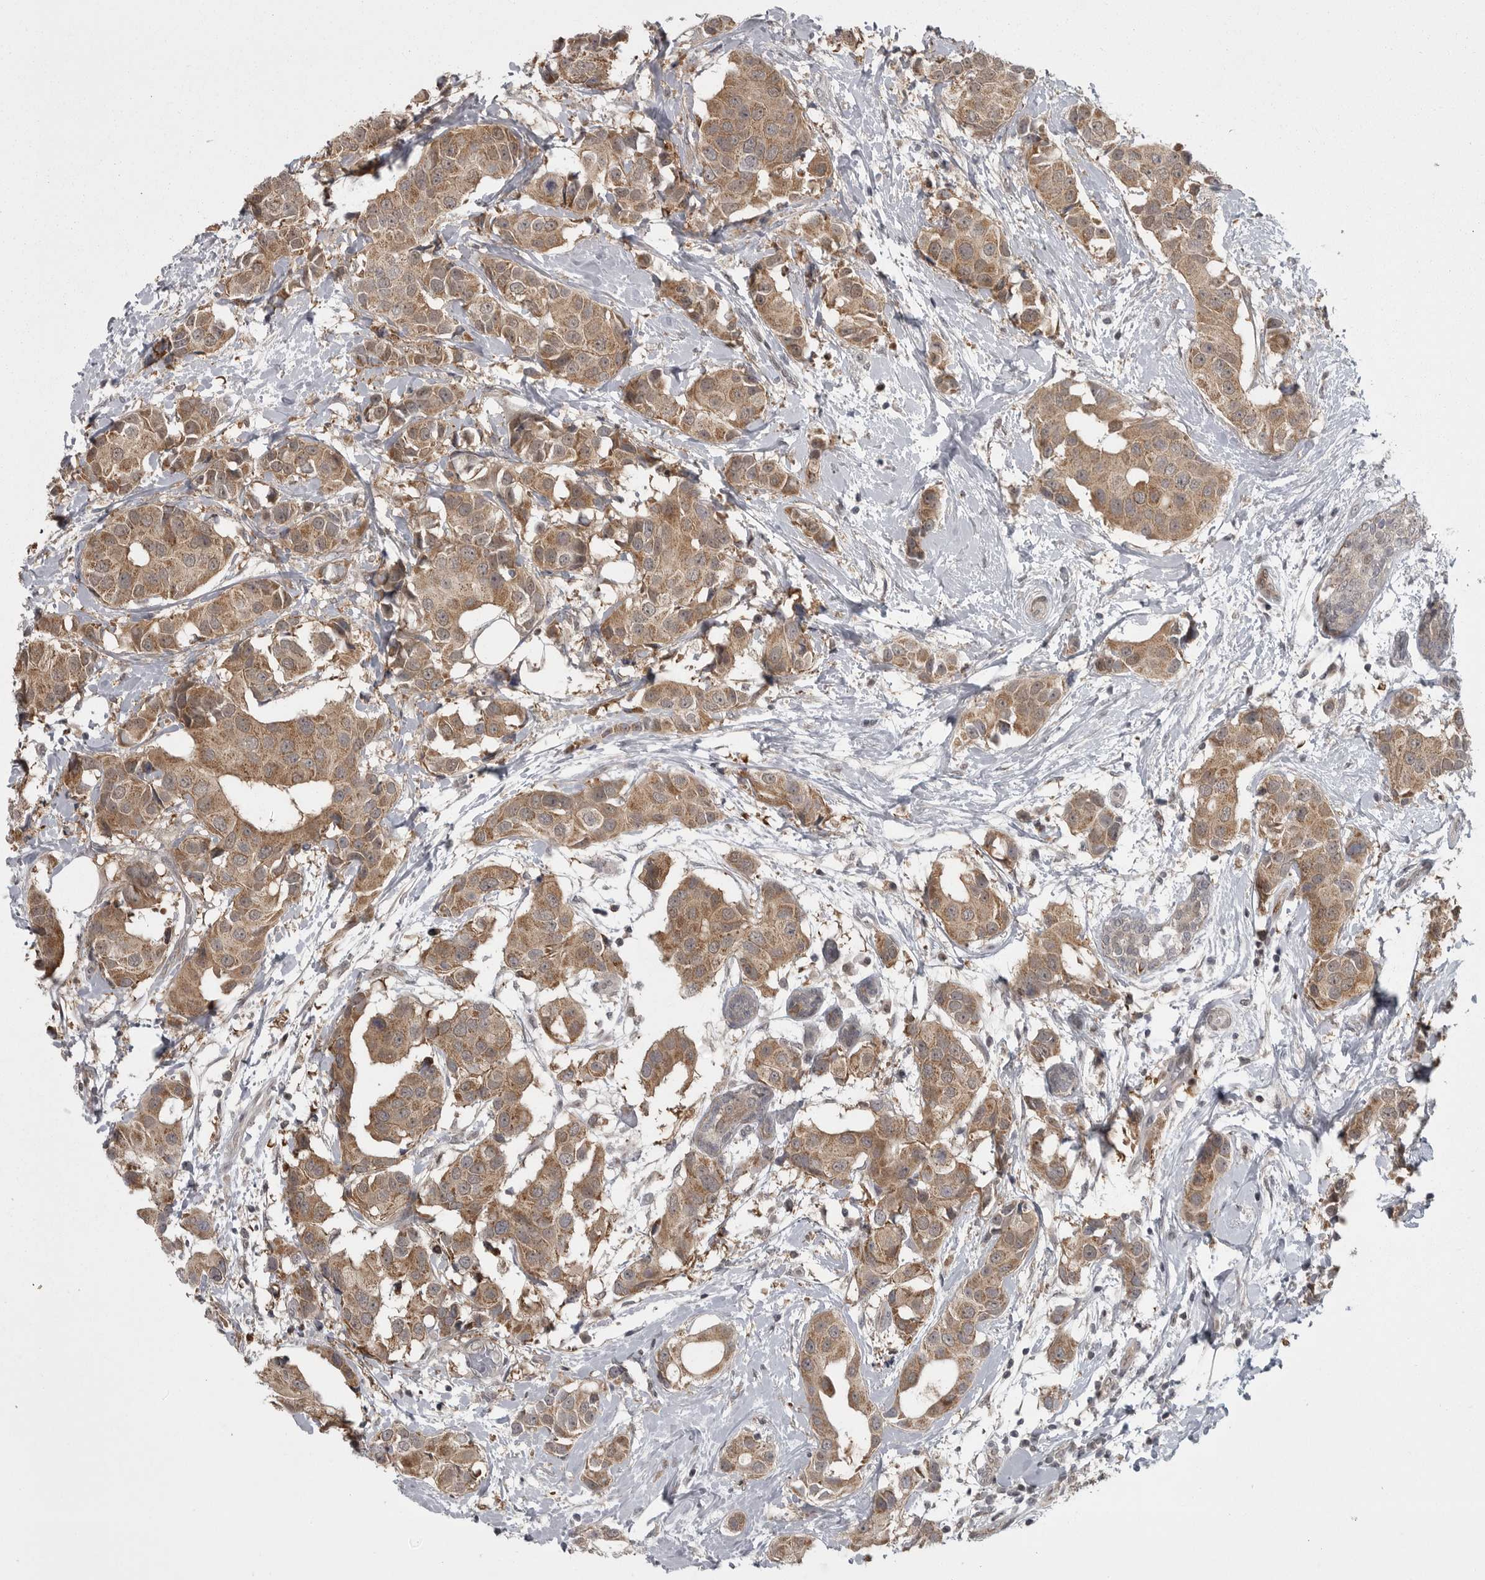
{"staining": {"intensity": "moderate", "quantity": ">75%", "location": "cytoplasmic/membranous"}, "tissue": "breast cancer", "cell_type": "Tumor cells", "image_type": "cancer", "snomed": [{"axis": "morphology", "description": "Normal tissue, NOS"}, {"axis": "morphology", "description": "Duct carcinoma"}, {"axis": "topography", "description": "Breast"}], "caption": "Moderate cytoplasmic/membranous positivity for a protein is present in approximately >75% of tumor cells of breast cancer (invasive ductal carcinoma) using immunohistochemistry (IHC).", "gene": "PPP1R9A", "patient": {"sex": "female", "age": 39}}